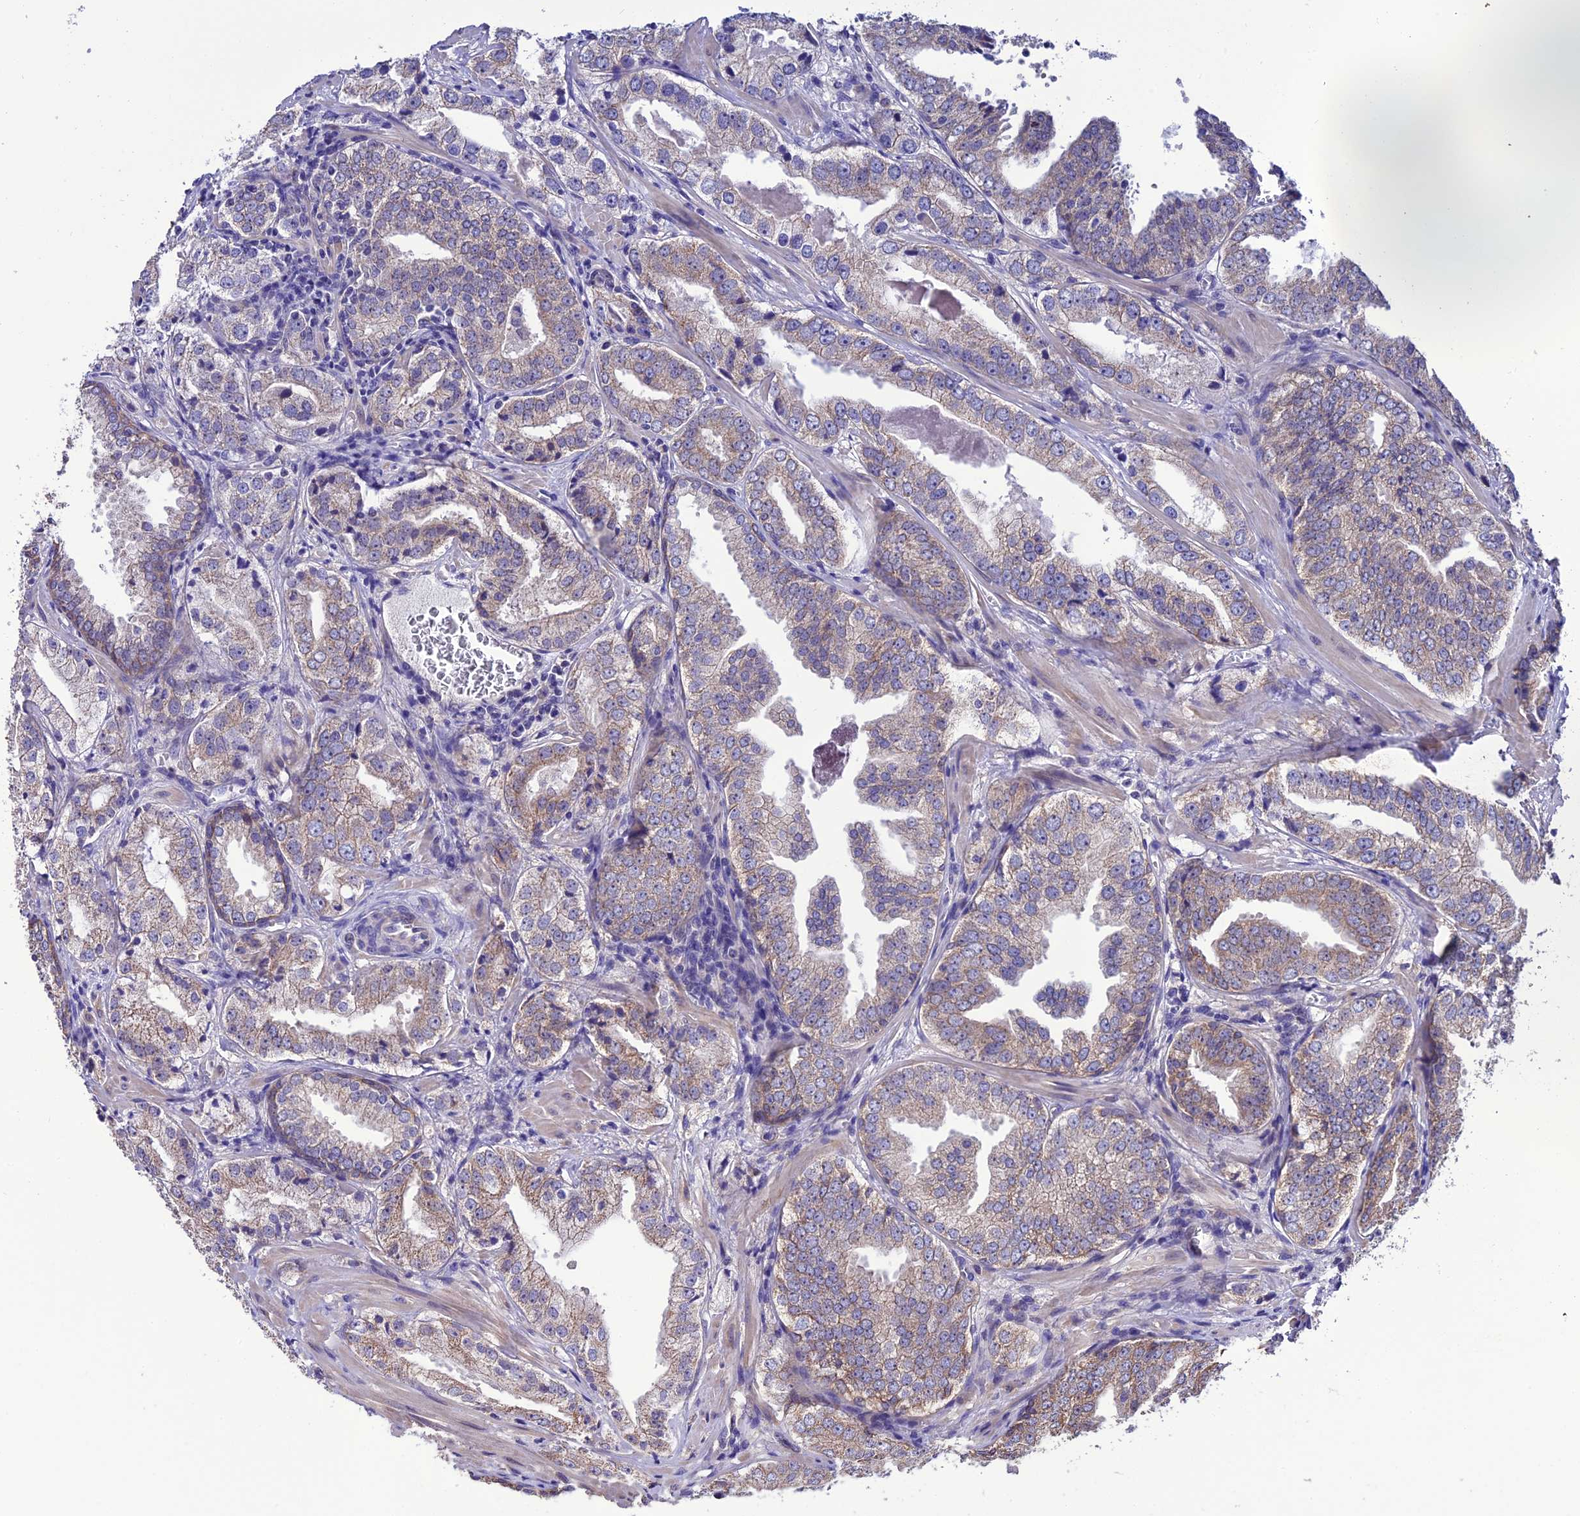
{"staining": {"intensity": "weak", "quantity": "25%-75%", "location": "cytoplasmic/membranous"}, "tissue": "prostate cancer", "cell_type": "Tumor cells", "image_type": "cancer", "snomed": [{"axis": "morphology", "description": "Adenocarcinoma, Low grade"}, {"axis": "topography", "description": "Prostate"}], "caption": "Prostate cancer (adenocarcinoma (low-grade)) stained with a brown dye shows weak cytoplasmic/membranous positive positivity in about 25%-75% of tumor cells.", "gene": "HOGA1", "patient": {"sex": "male", "age": 60}}